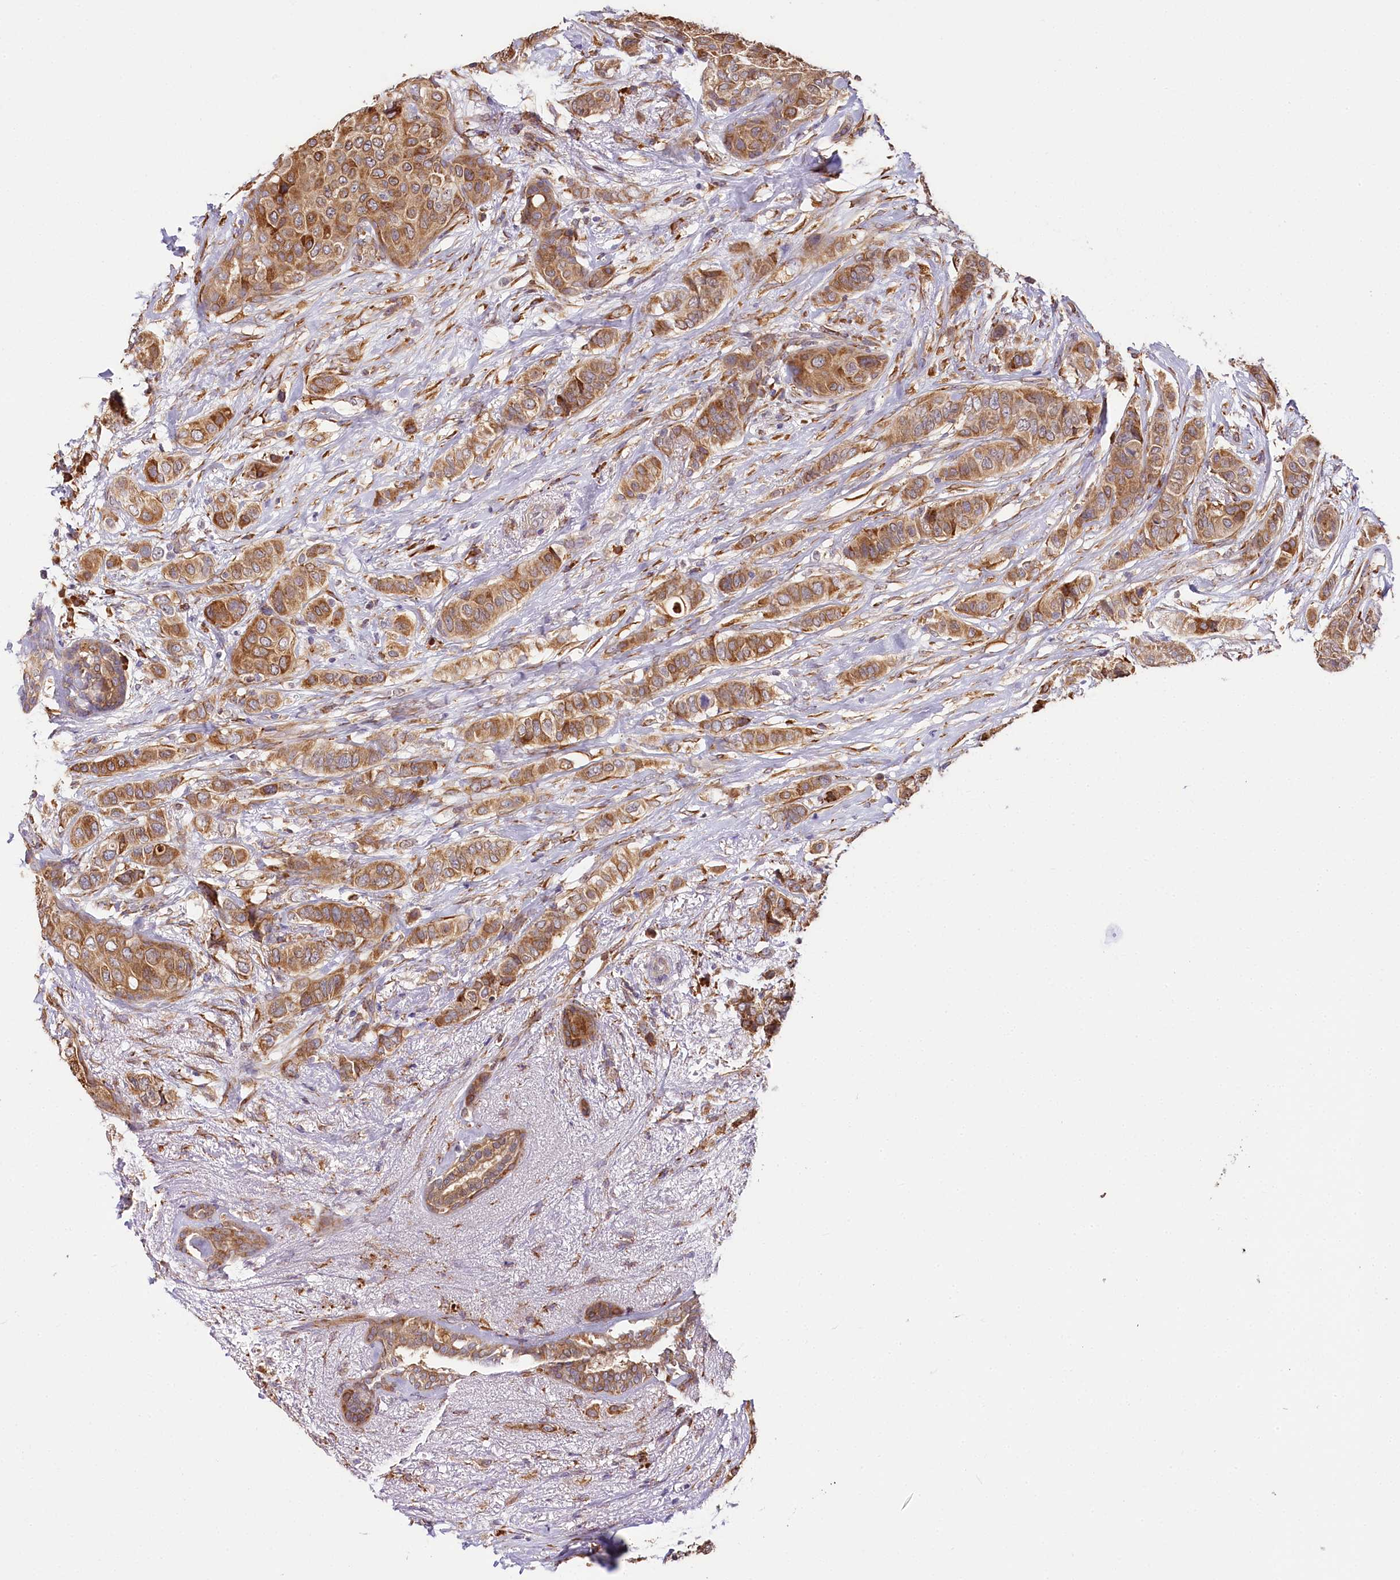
{"staining": {"intensity": "strong", "quantity": ">75%", "location": "cytoplasmic/membranous"}, "tissue": "breast cancer", "cell_type": "Tumor cells", "image_type": "cancer", "snomed": [{"axis": "morphology", "description": "Lobular carcinoma"}, {"axis": "topography", "description": "Breast"}], "caption": "High-magnification brightfield microscopy of lobular carcinoma (breast) stained with DAB (brown) and counterstained with hematoxylin (blue). tumor cells exhibit strong cytoplasmic/membranous positivity is appreciated in about>75% of cells.", "gene": "VEGFA", "patient": {"sex": "female", "age": 51}}